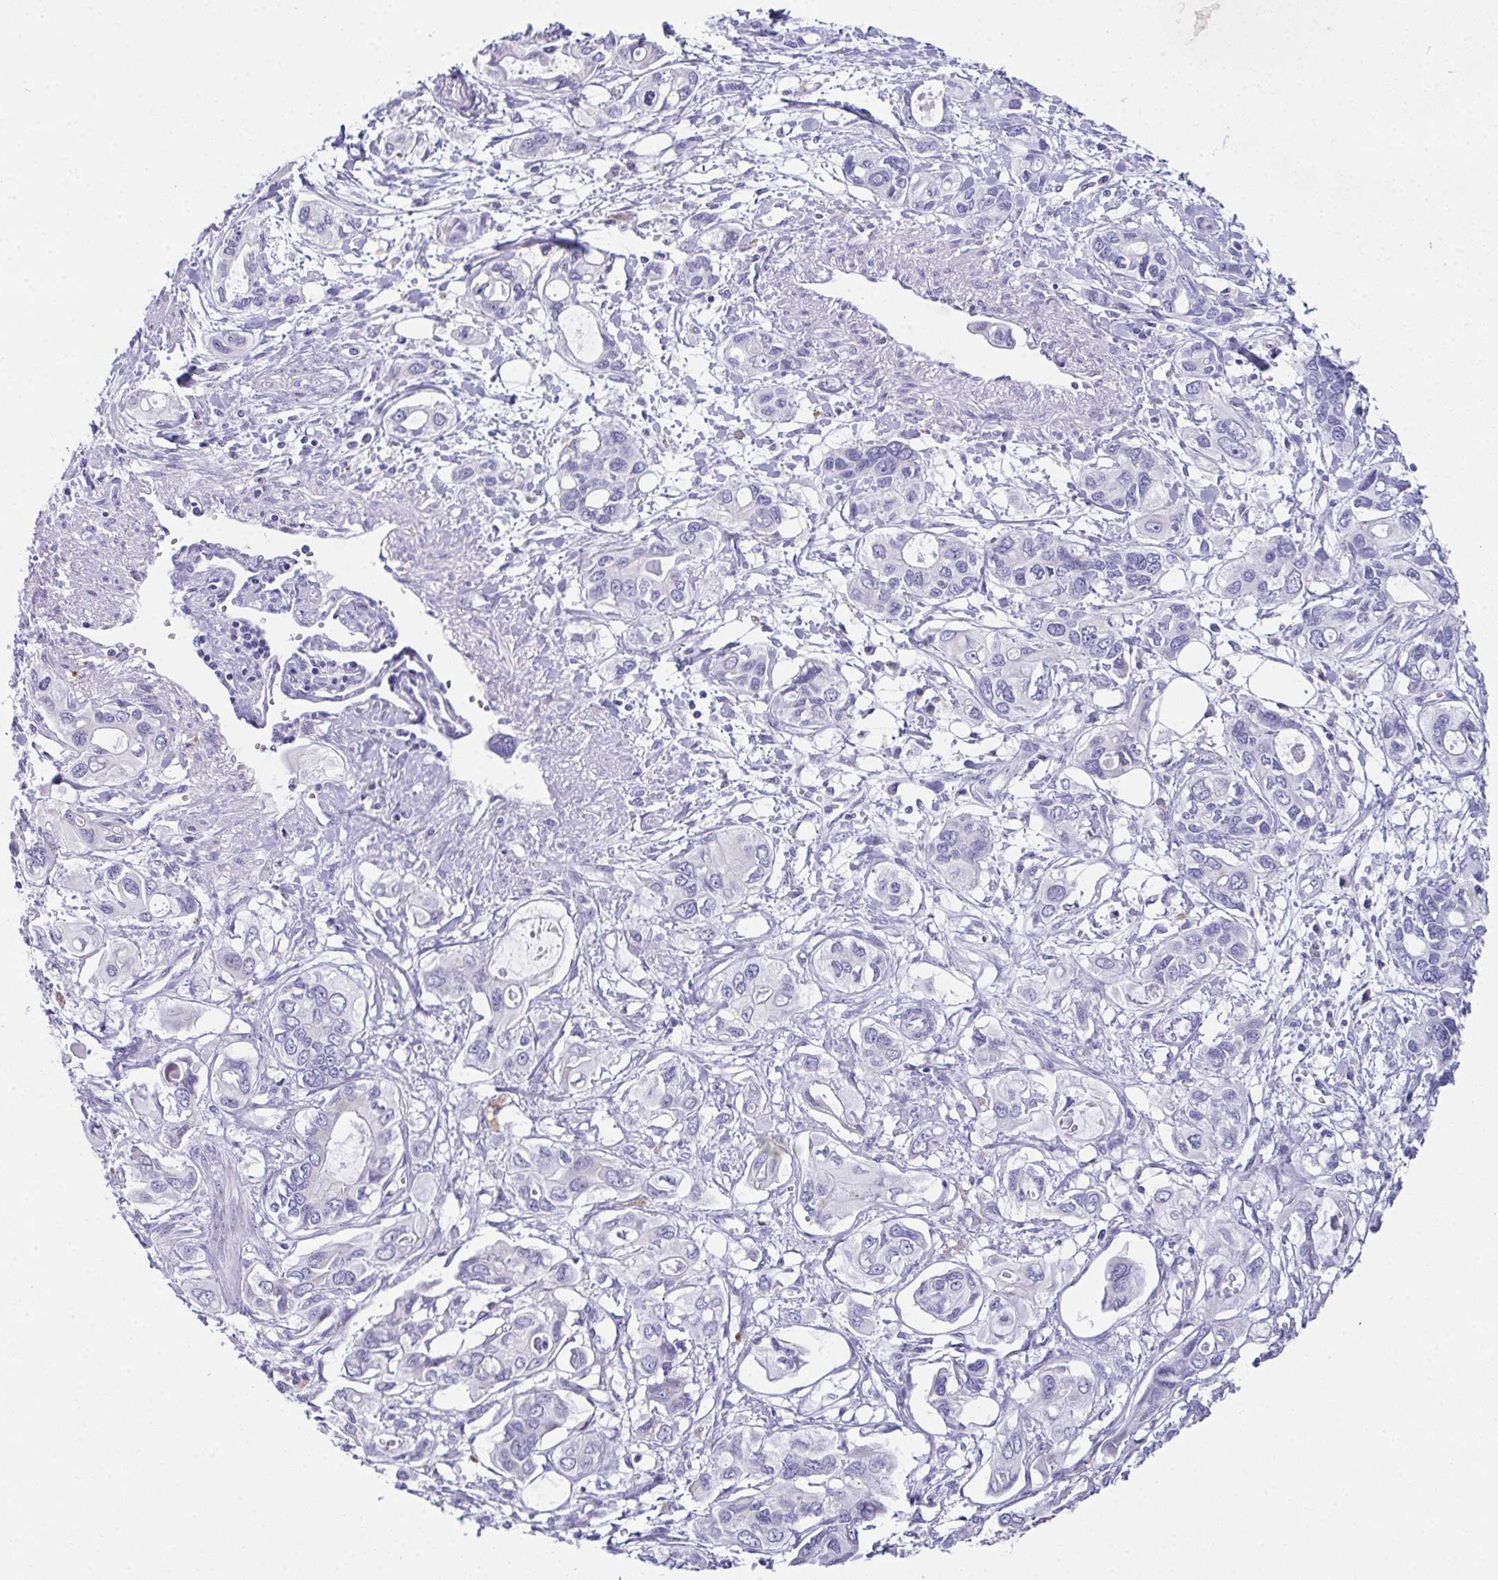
{"staining": {"intensity": "negative", "quantity": "none", "location": "none"}, "tissue": "pancreatic cancer", "cell_type": "Tumor cells", "image_type": "cancer", "snomed": [{"axis": "morphology", "description": "Adenocarcinoma, NOS"}, {"axis": "topography", "description": "Pancreas"}], "caption": "This is a histopathology image of immunohistochemistry staining of pancreatic cancer (adenocarcinoma), which shows no positivity in tumor cells. (Immunohistochemistry (ihc), brightfield microscopy, high magnification).", "gene": "TEX19", "patient": {"sex": "male", "age": 60}}